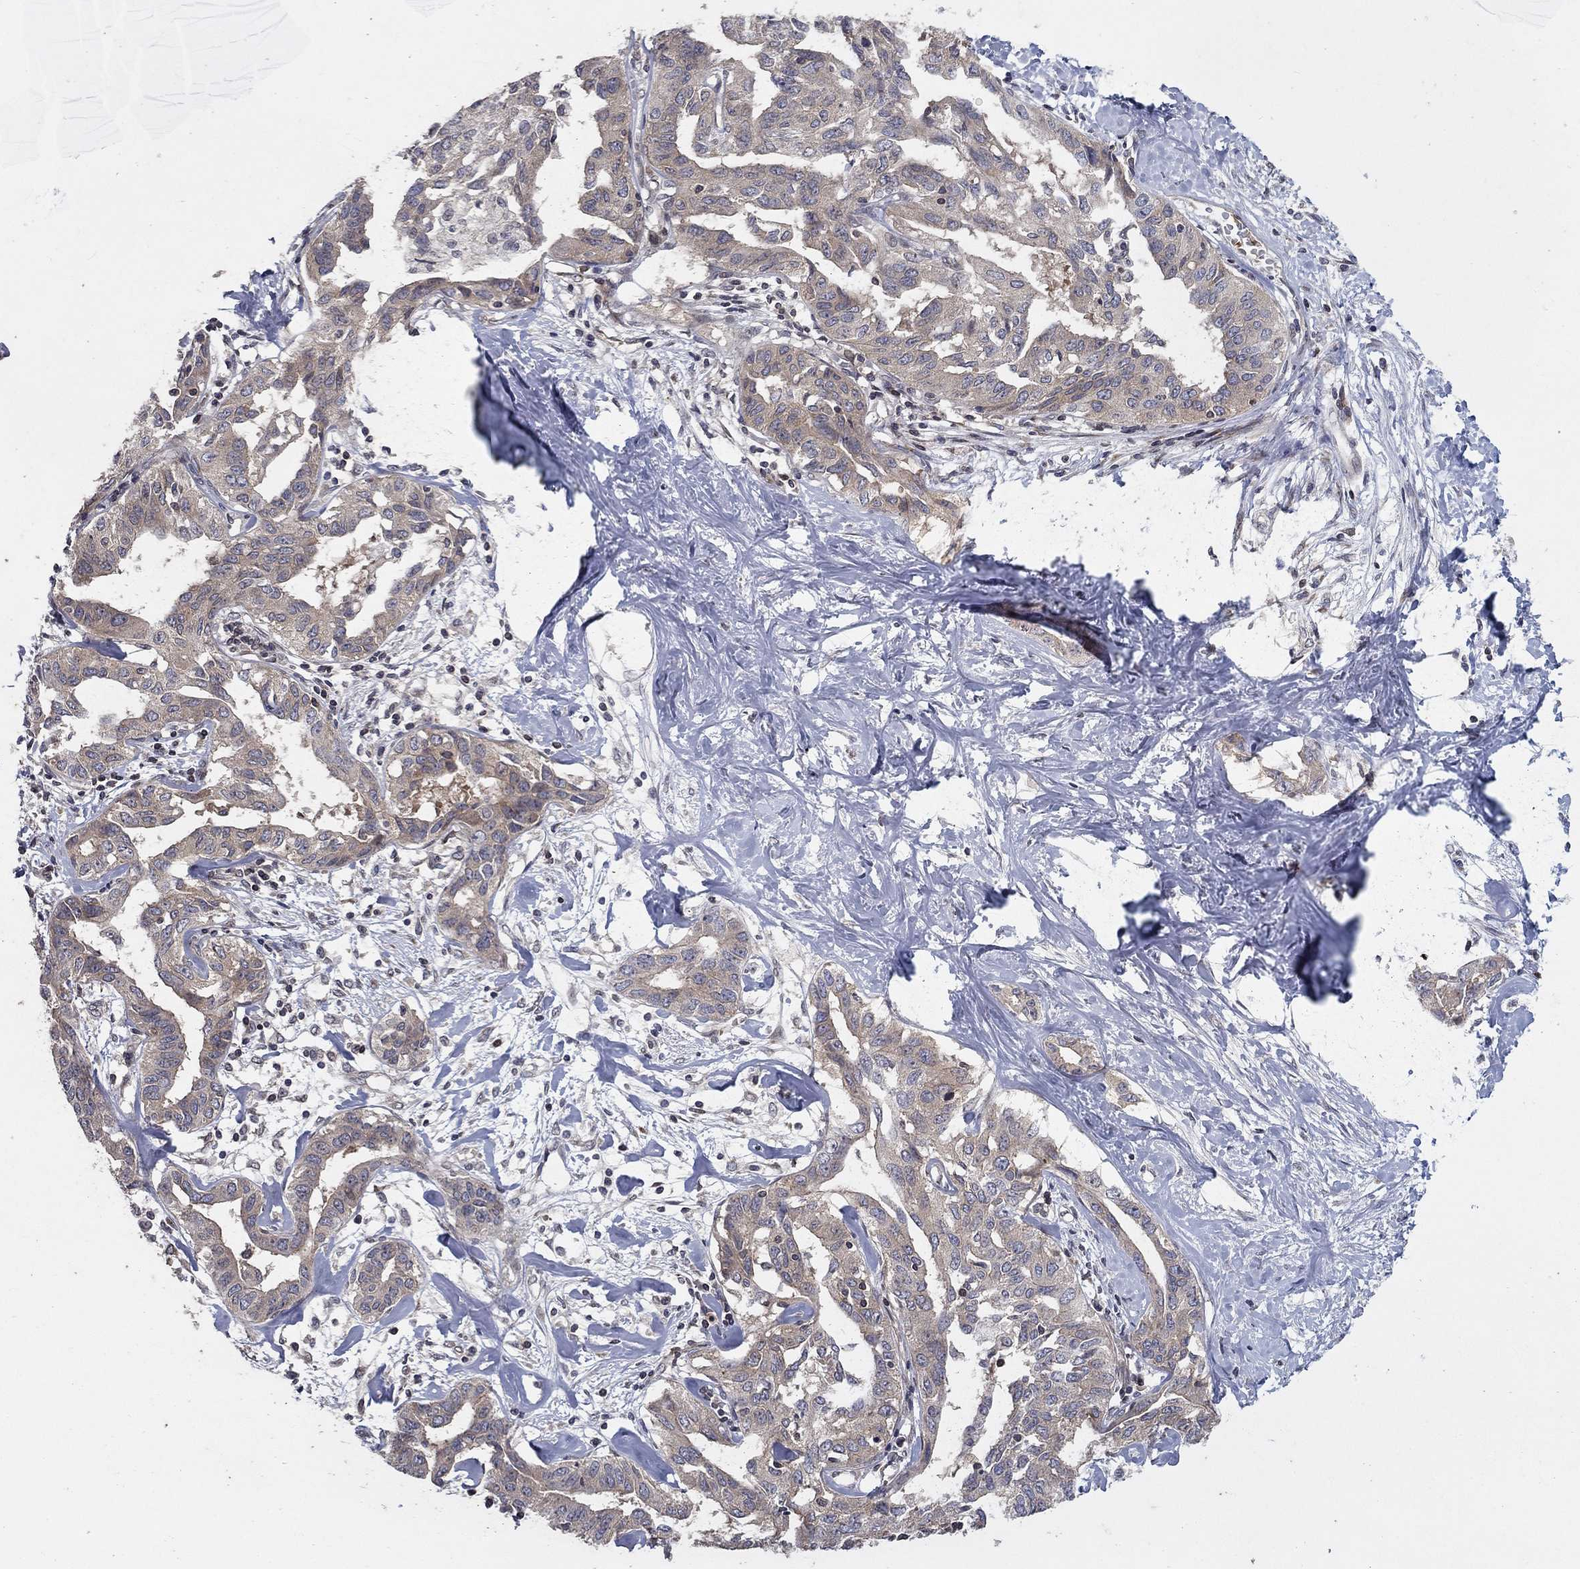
{"staining": {"intensity": "weak", "quantity": "25%-75%", "location": "cytoplasmic/membranous"}, "tissue": "liver cancer", "cell_type": "Tumor cells", "image_type": "cancer", "snomed": [{"axis": "morphology", "description": "Cholangiocarcinoma"}, {"axis": "topography", "description": "Liver"}], "caption": "Brown immunohistochemical staining in liver cancer (cholangiocarcinoma) reveals weak cytoplasmic/membranous expression in approximately 25%-75% of tumor cells. The staining is performed using DAB (3,3'-diaminobenzidine) brown chromogen to label protein expression. The nuclei are counter-stained blue using hematoxylin.", "gene": "CETN3", "patient": {"sex": "male", "age": 59}}